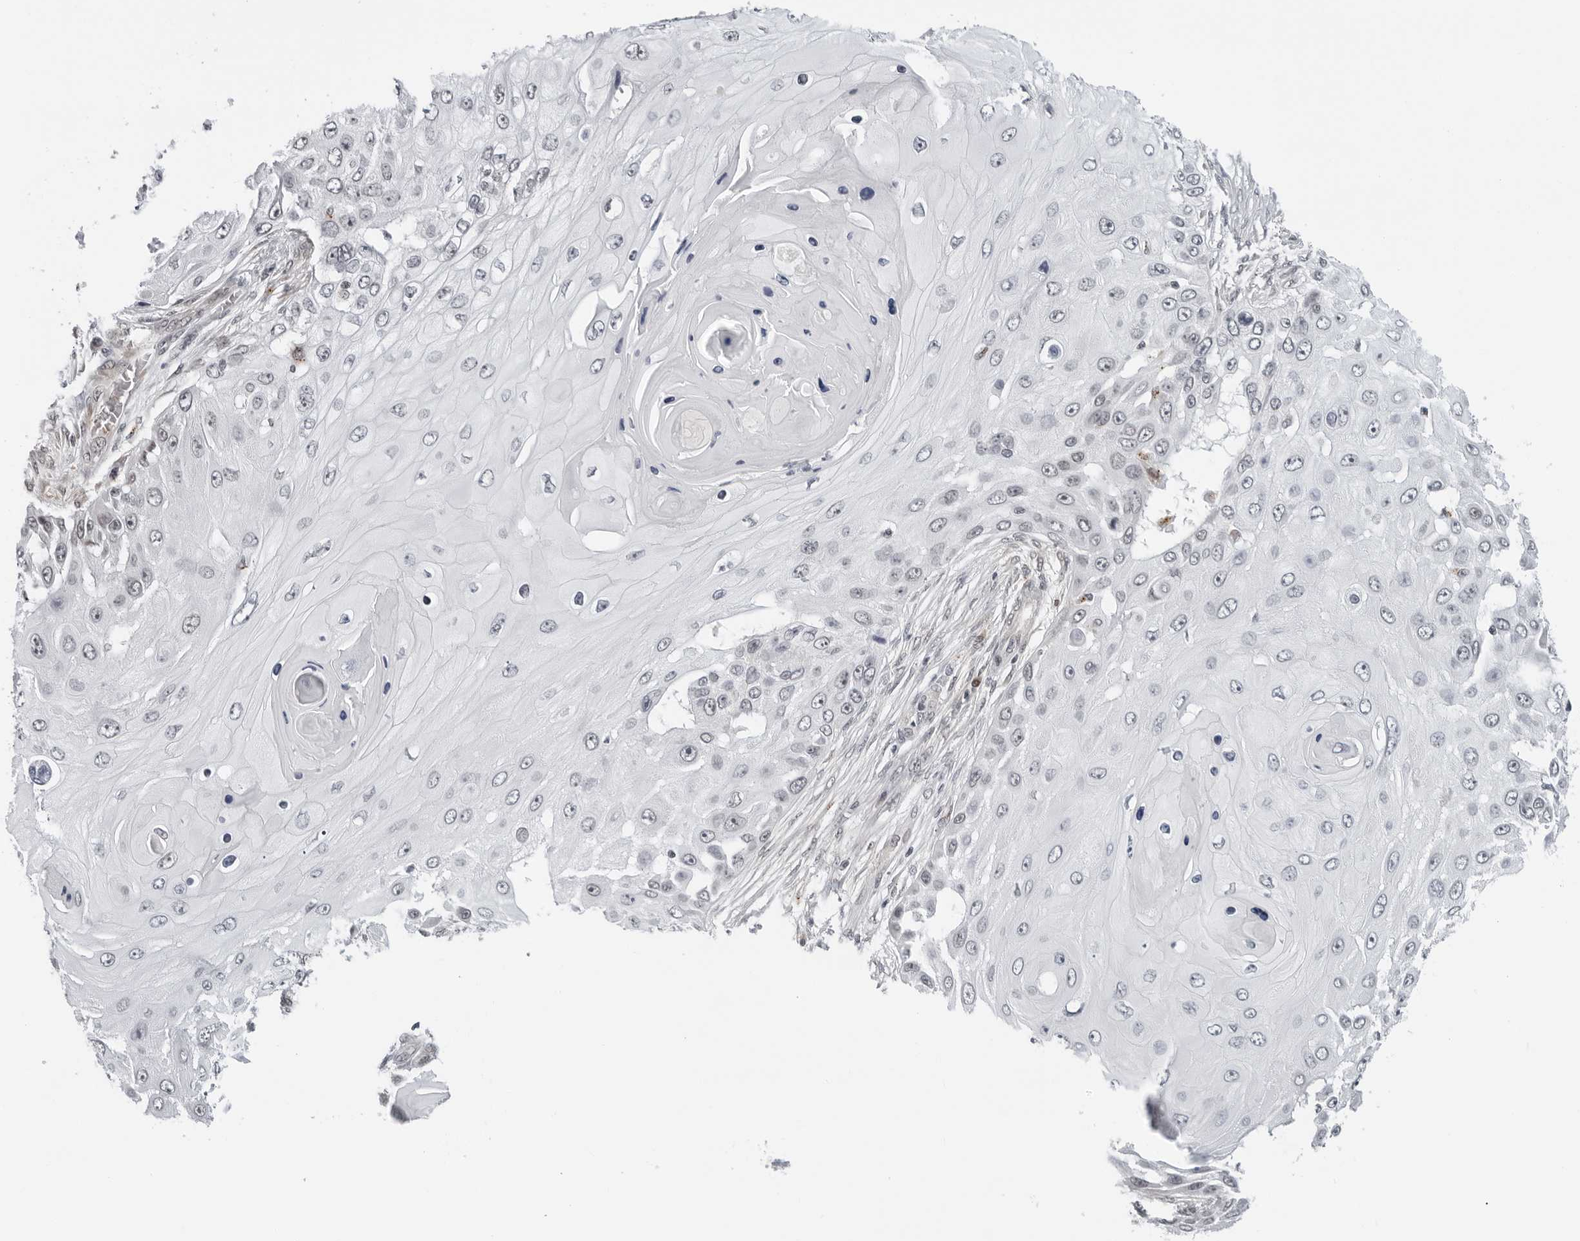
{"staining": {"intensity": "negative", "quantity": "none", "location": "none"}, "tissue": "skin cancer", "cell_type": "Tumor cells", "image_type": "cancer", "snomed": [{"axis": "morphology", "description": "Squamous cell carcinoma, NOS"}, {"axis": "topography", "description": "Skin"}], "caption": "A photomicrograph of human skin cancer (squamous cell carcinoma) is negative for staining in tumor cells.", "gene": "TOX4", "patient": {"sex": "female", "age": 44}}